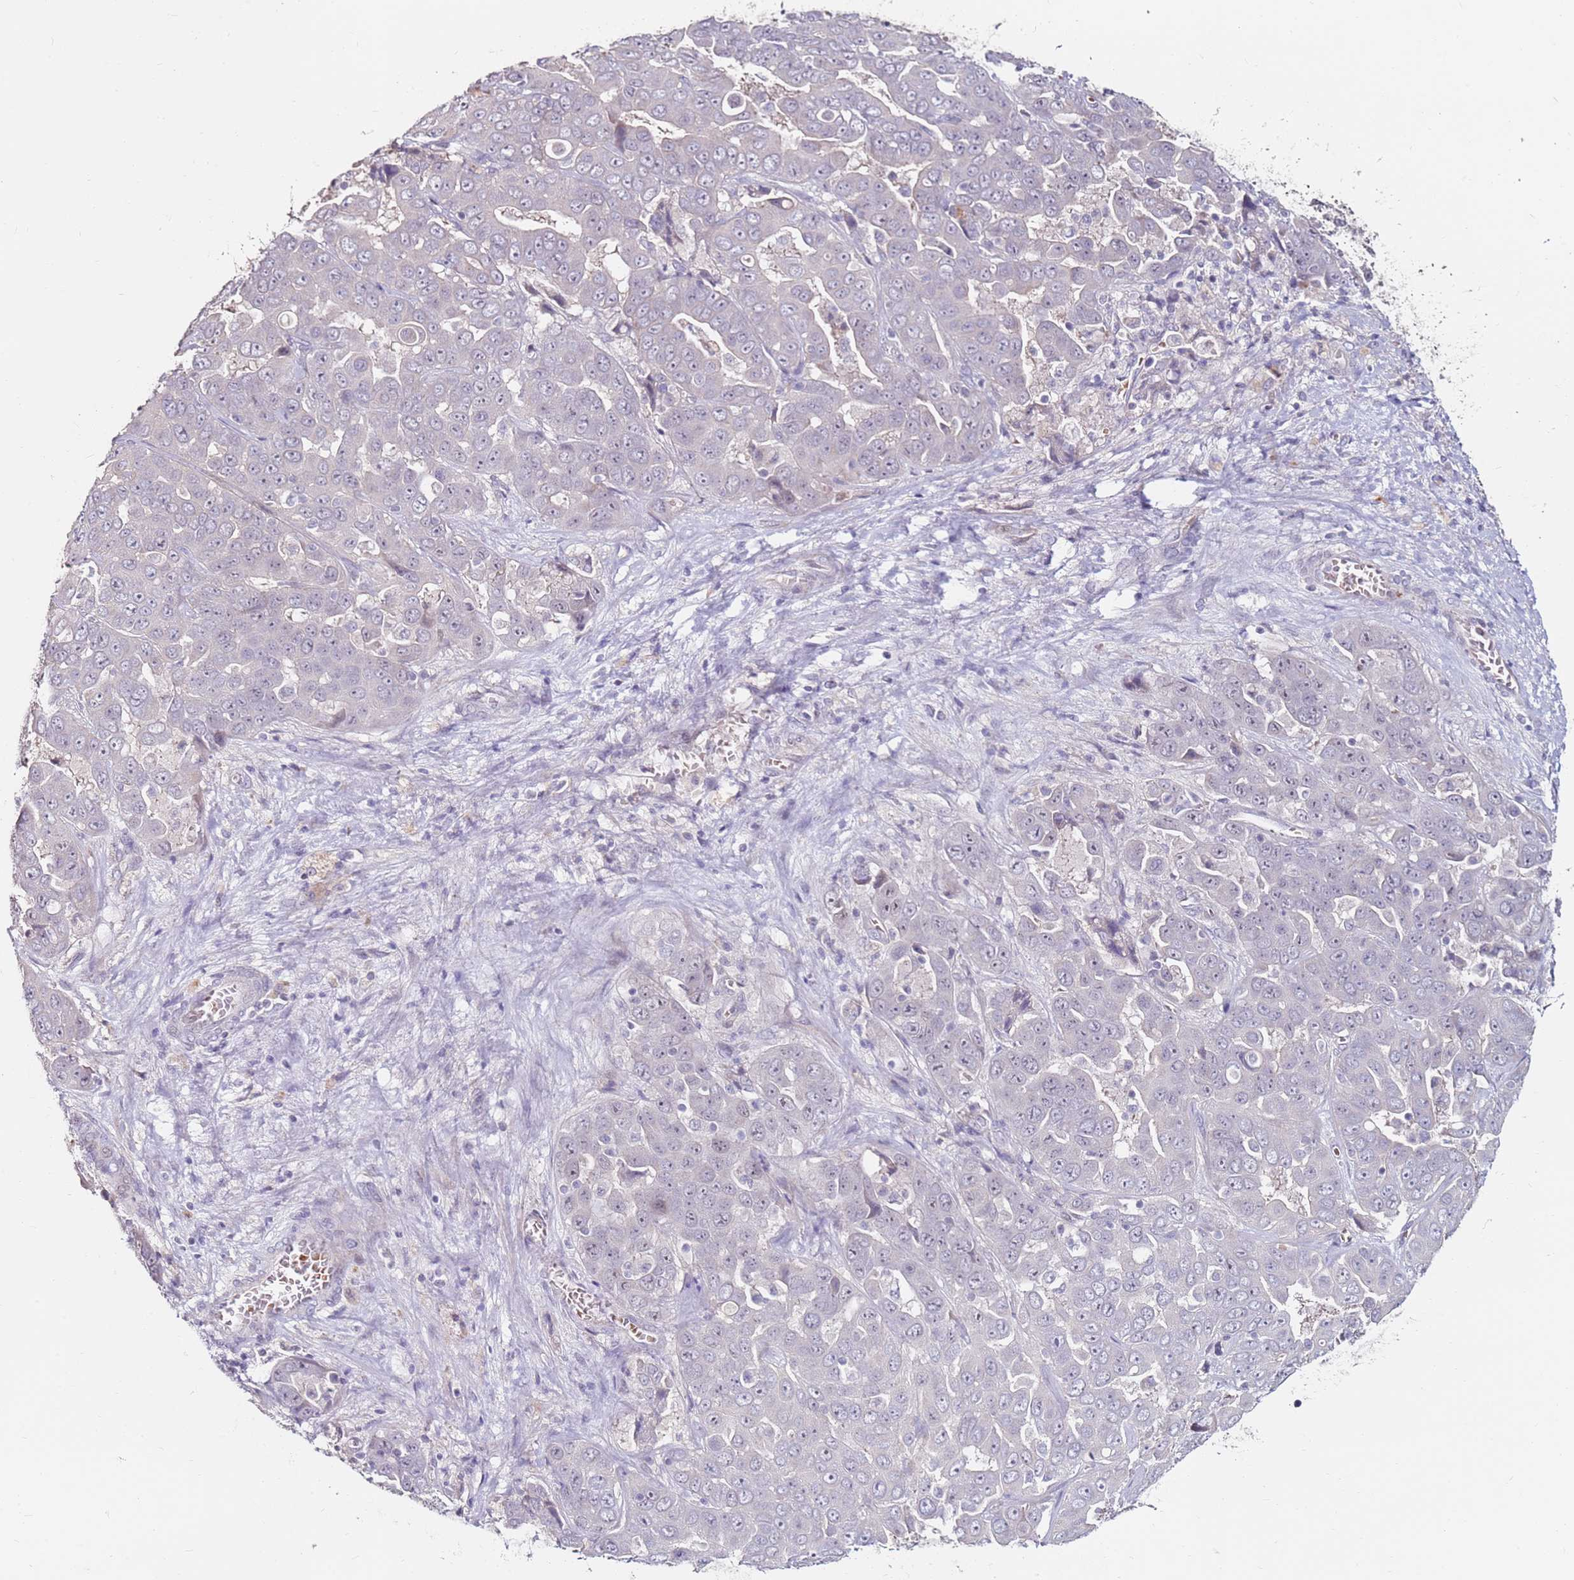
{"staining": {"intensity": "negative", "quantity": "none", "location": "none"}, "tissue": "liver cancer", "cell_type": "Tumor cells", "image_type": "cancer", "snomed": [{"axis": "morphology", "description": "Cholangiocarcinoma"}, {"axis": "topography", "description": "Liver"}], "caption": "A high-resolution image shows immunohistochemistry staining of liver cancer, which displays no significant expression in tumor cells.", "gene": "RARS2", "patient": {"sex": "female", "age": 52}}